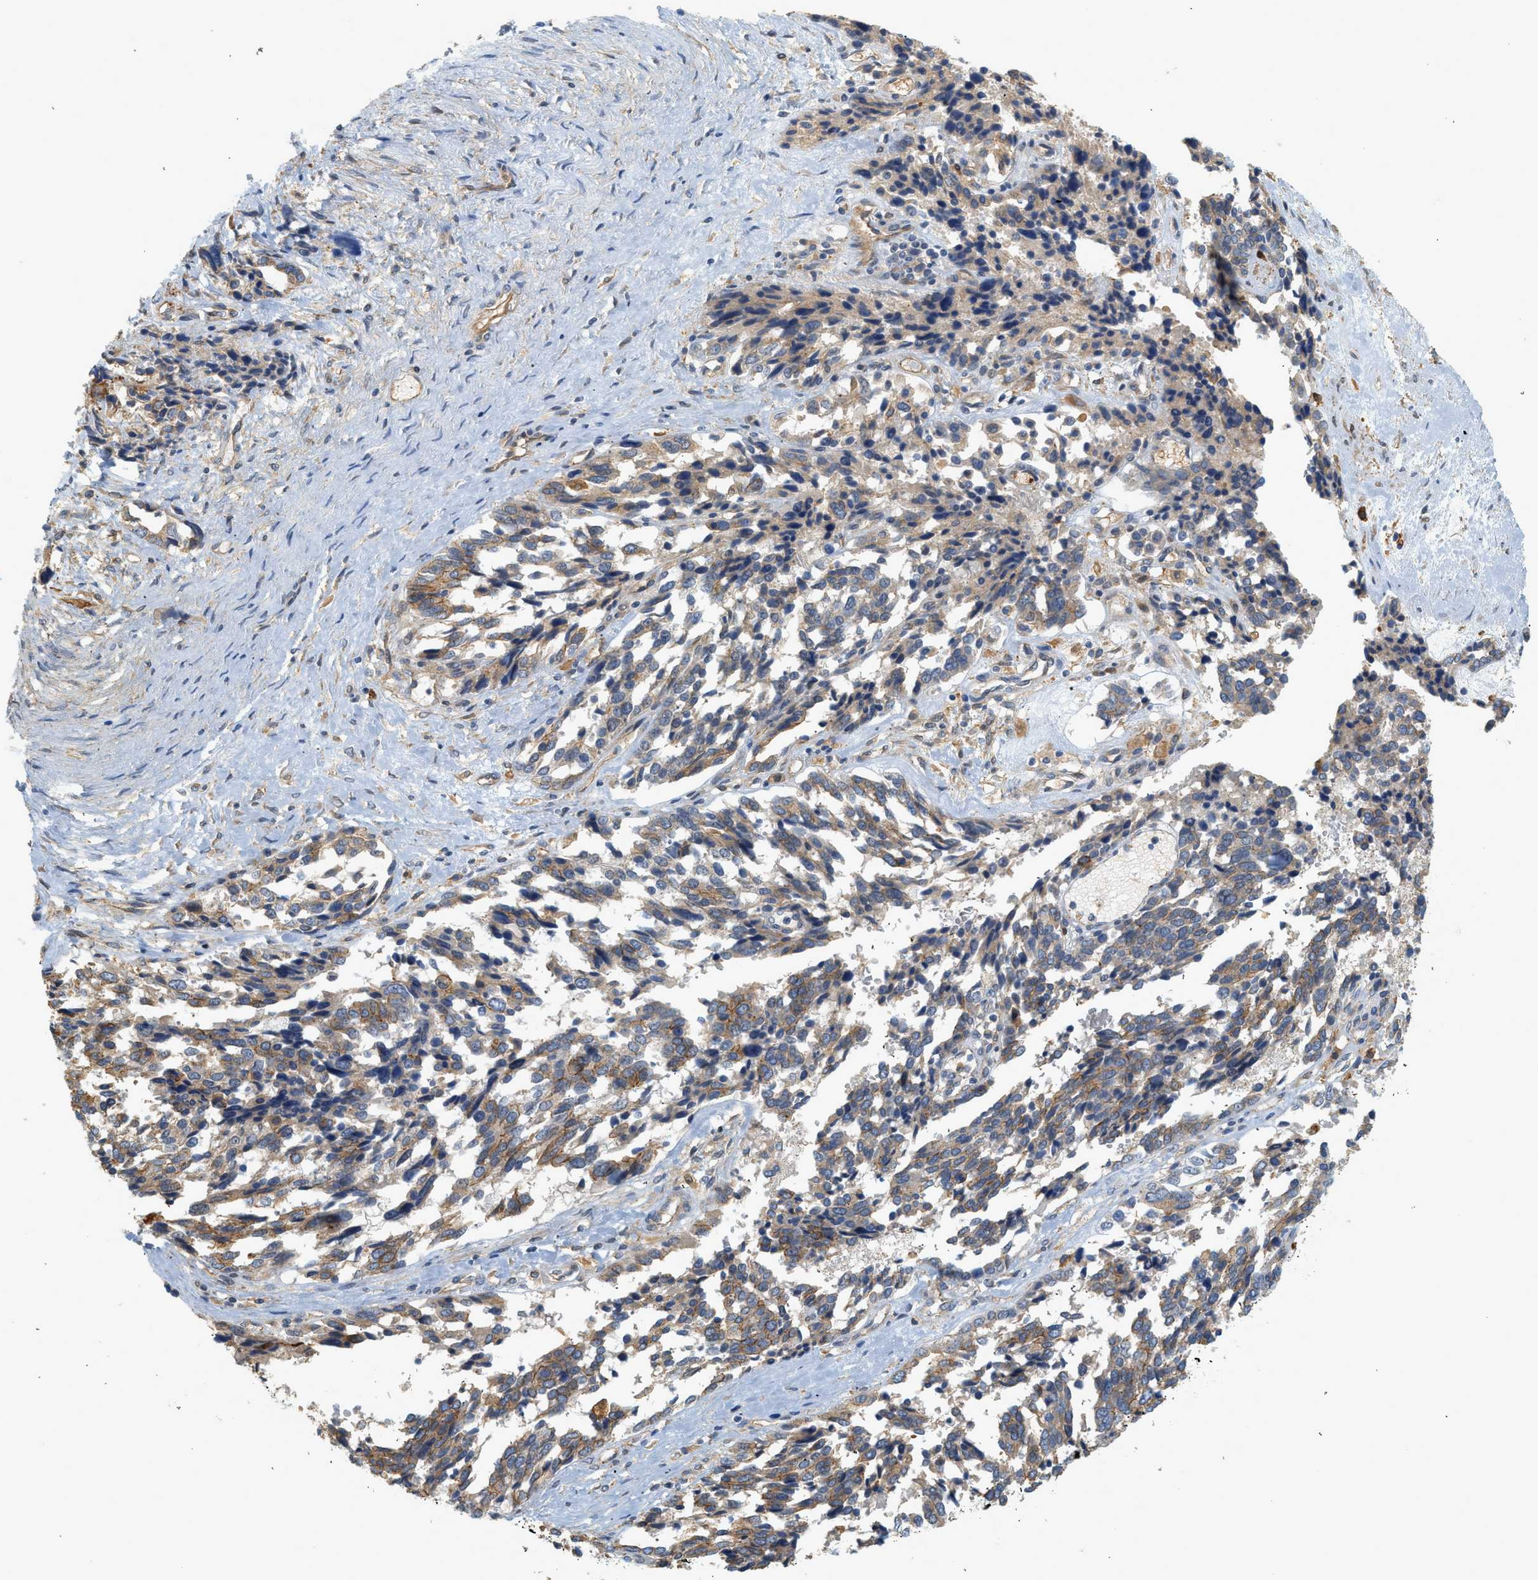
{"staining": {"intensity": "weak", "quantity": ">75%", "location": "cytoplasmic/membranous"}, "tissue": "ovarian cancer", "cell_type": "Tumor cells", "image_type": "cancer", "snomed": [{"axis": "morphology", "description": "Cystadenocarcinoma, serous, NOS"}, {"axis": "topography", "description": "Ovary"}], "caption": "Protein staining of ovarian cancer (serous cystadenocarcinoma) tissue reveals weak cytoplasmic/membranous staining in about >75% of tumor cells.", "gene": "CTXN1", "patient": {"sex": "female", "age": 44}}